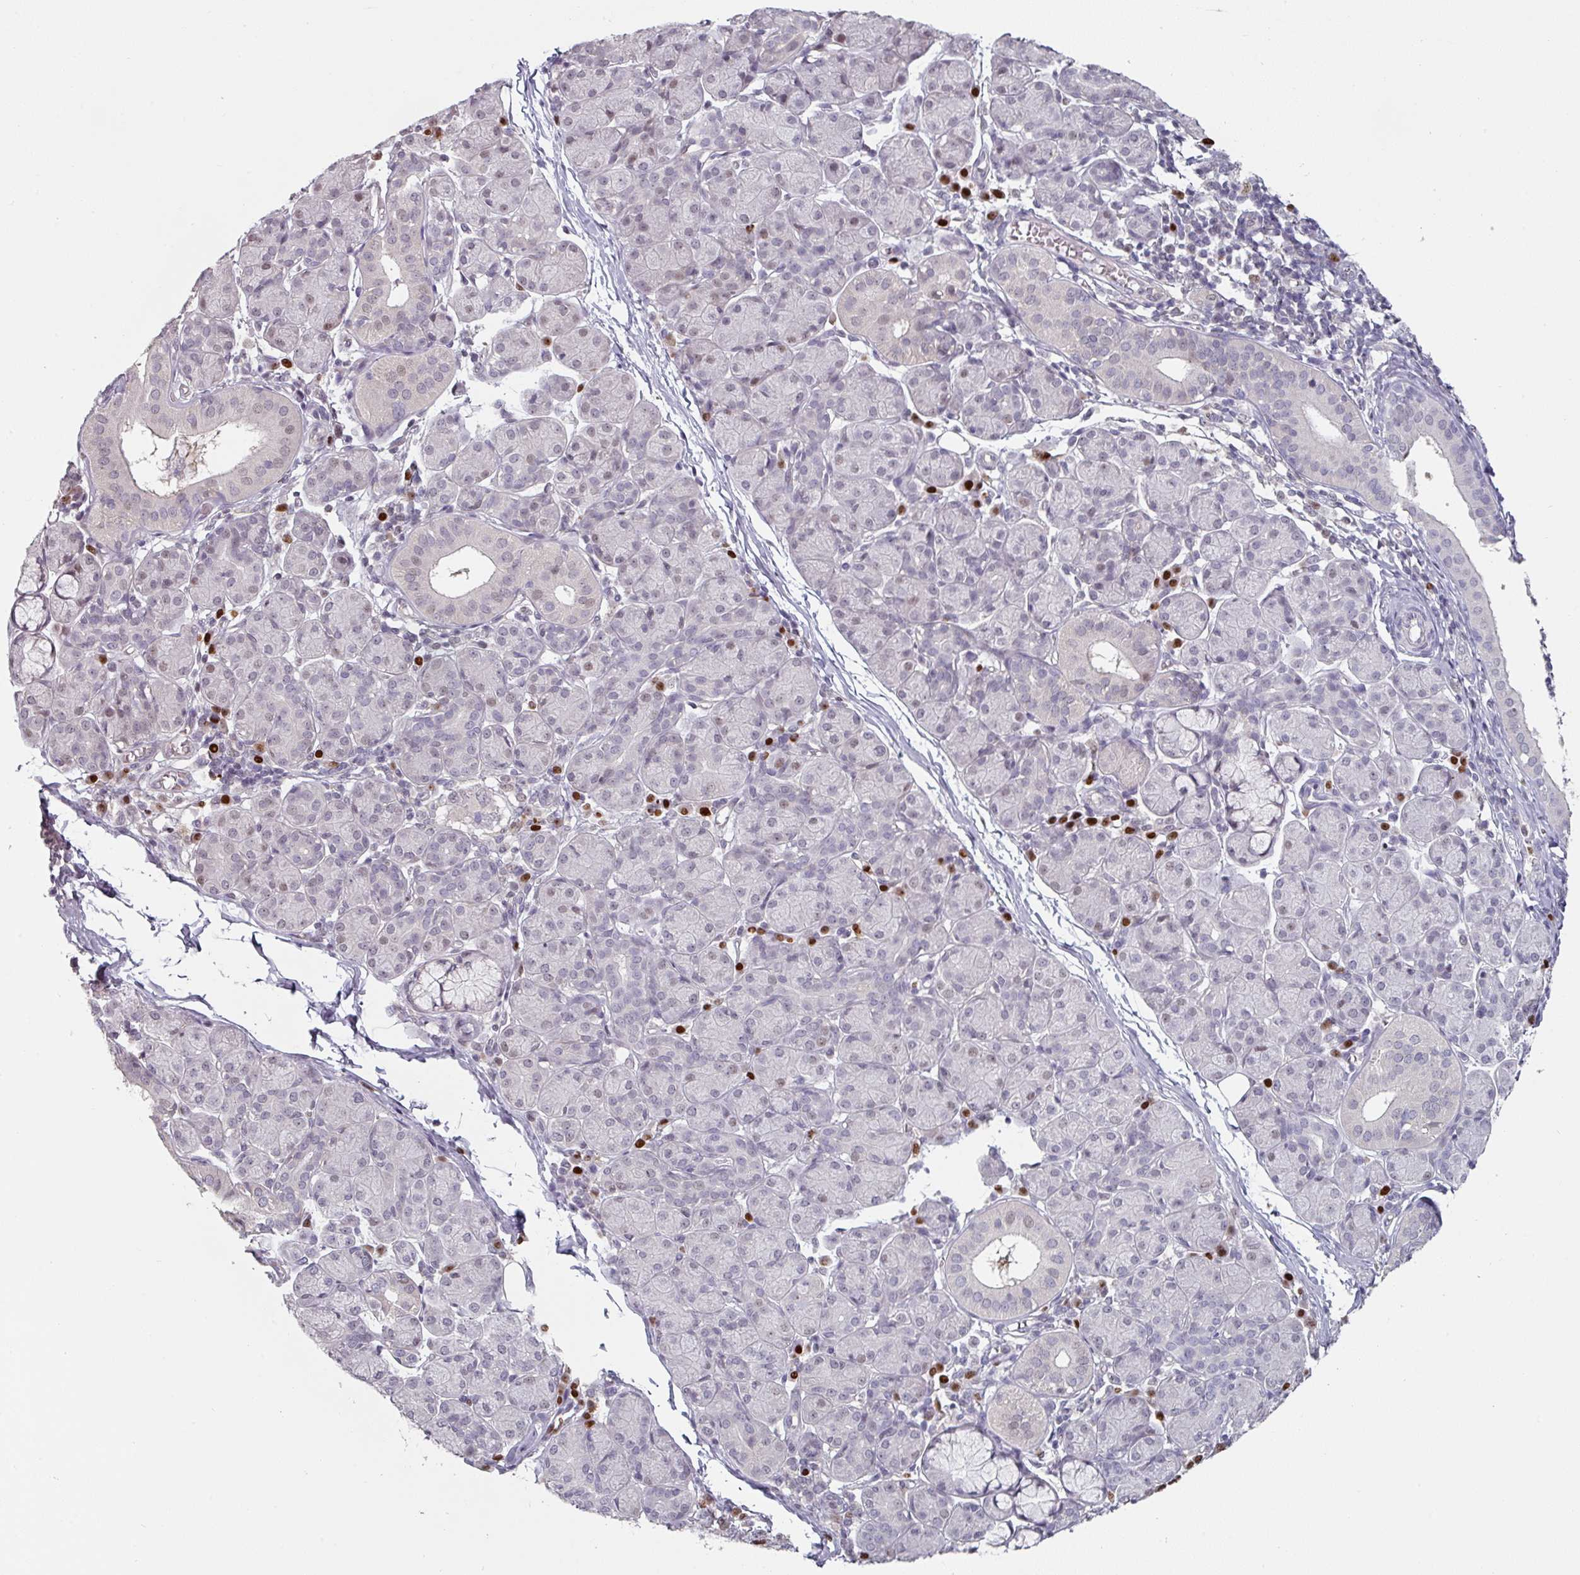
{"staining": {"intensity": "negative", "quantity": "none", "location": "none"}, "tissue": "salivary gland", "cell_type": "Glandular cells", "image_type": "normal", "snomed": [{"axis": "morphology", "description": "Normal tissue, NOS"}, {"axis": "morphology", "description": "Inflammation, NOS"}, {"axis": "topography", "description": "Lymph node"}, {"axis": "topography", "description": "Salivary gland"}], "caption": "Immunohistochemical staining of benign human salivary gland exhibits no significant positivity in glandular cells. Nuclei are stained in blue.", "gene": "ZBTB6", "patient": {"sex": "male", "age": 3}}